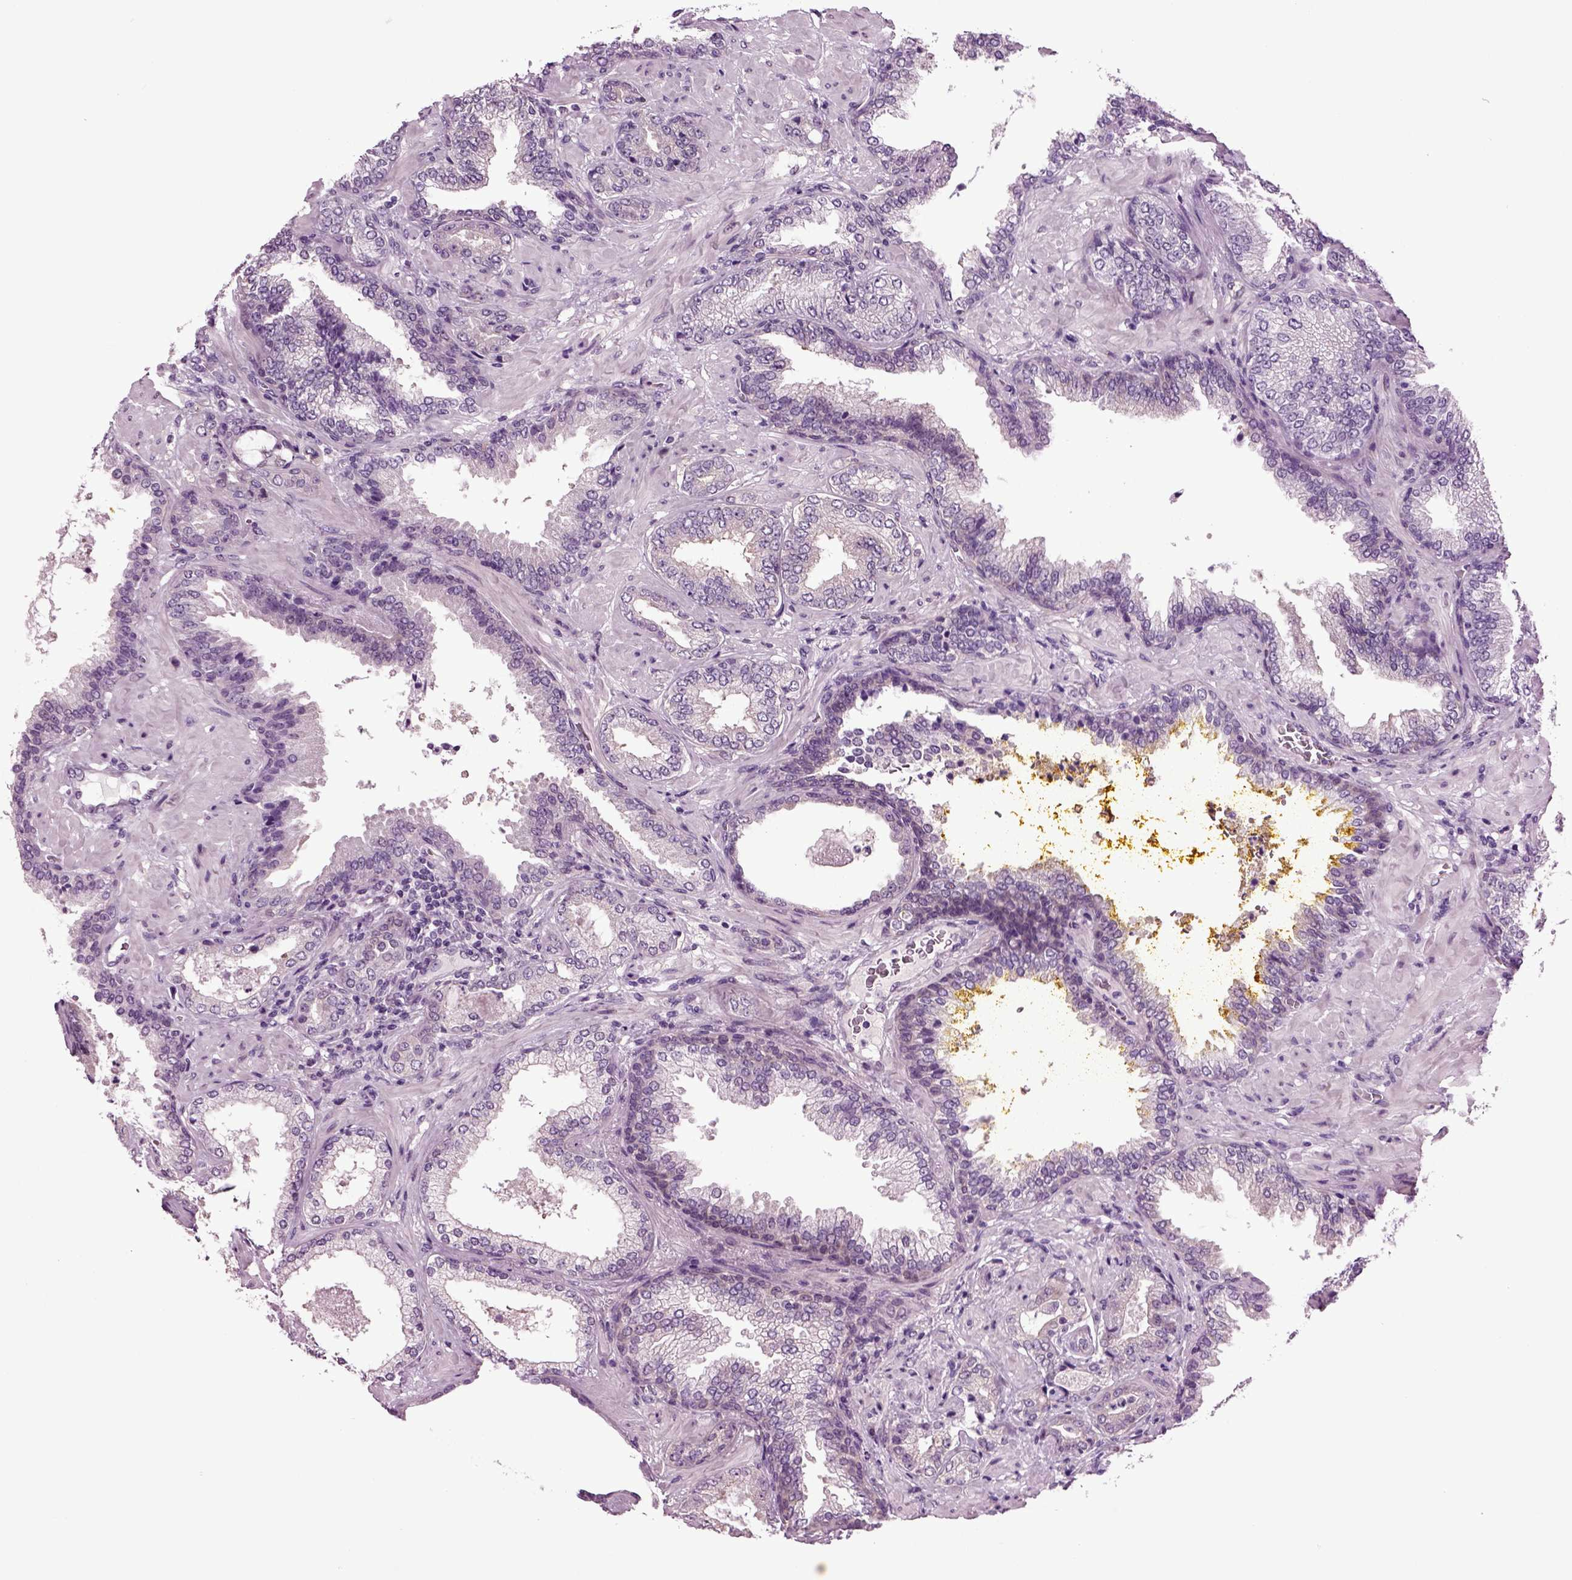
{"staining": {"intensity": "negative", "quantity": "none", "location": "none"}, "tissue": "prostate cancer", "cell_type": "Tumor cells", "image_type": "cancer", "snomed": [{"axis": "morphology", "description": "Adenocarcinoma, Low grade"}, {"axis": "topography", "description": "Prostate"}], "caption": "IHC histopathology image of neoplastic tissue: prostate cancer stained with DAB (3,3'-diaminobenzidine) displays no significant protein positivity in tumor cells.", "gene": "PLCH2", "patient": {"sex": "male", "age": 68}}